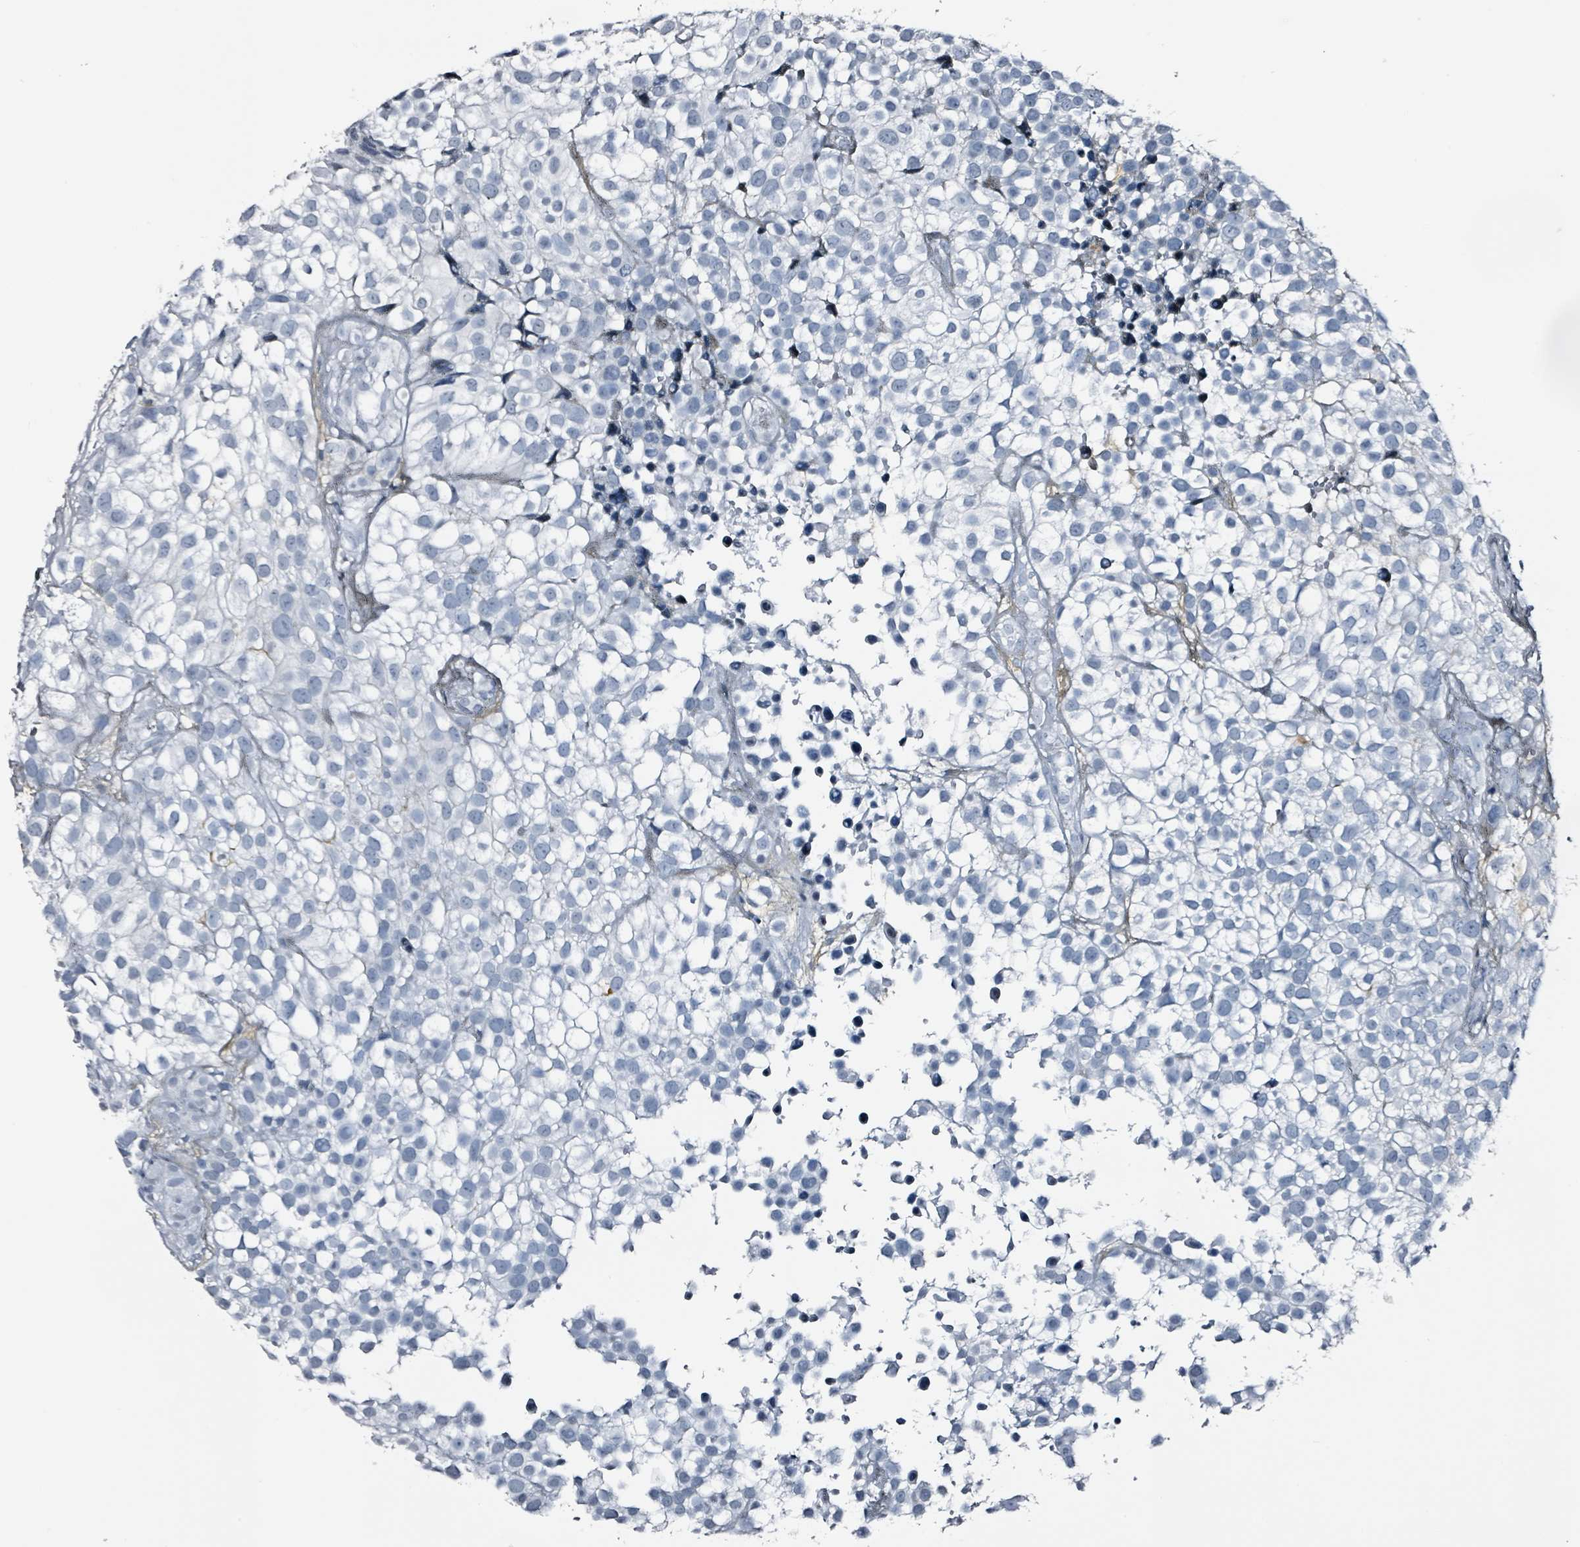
{"staining": {"intensity": "negative", "quantity": "none", "location": "none"}, "tissue": "urothelial cancer", "cell_type": "Tumor cells", "image_type": "cancer", "snomed": [{"axis": "morphology", "description": "Urothelial carcinoma, High grade"}, {"axis": "topography", "description": "Urinary bladder"}], "caption": "DAB immunohistochemical staining of human urothelial cancer displays no significant expression in tumor cells.", "gene": "CA9", "patient": {"sex": "male", "age": 56}}